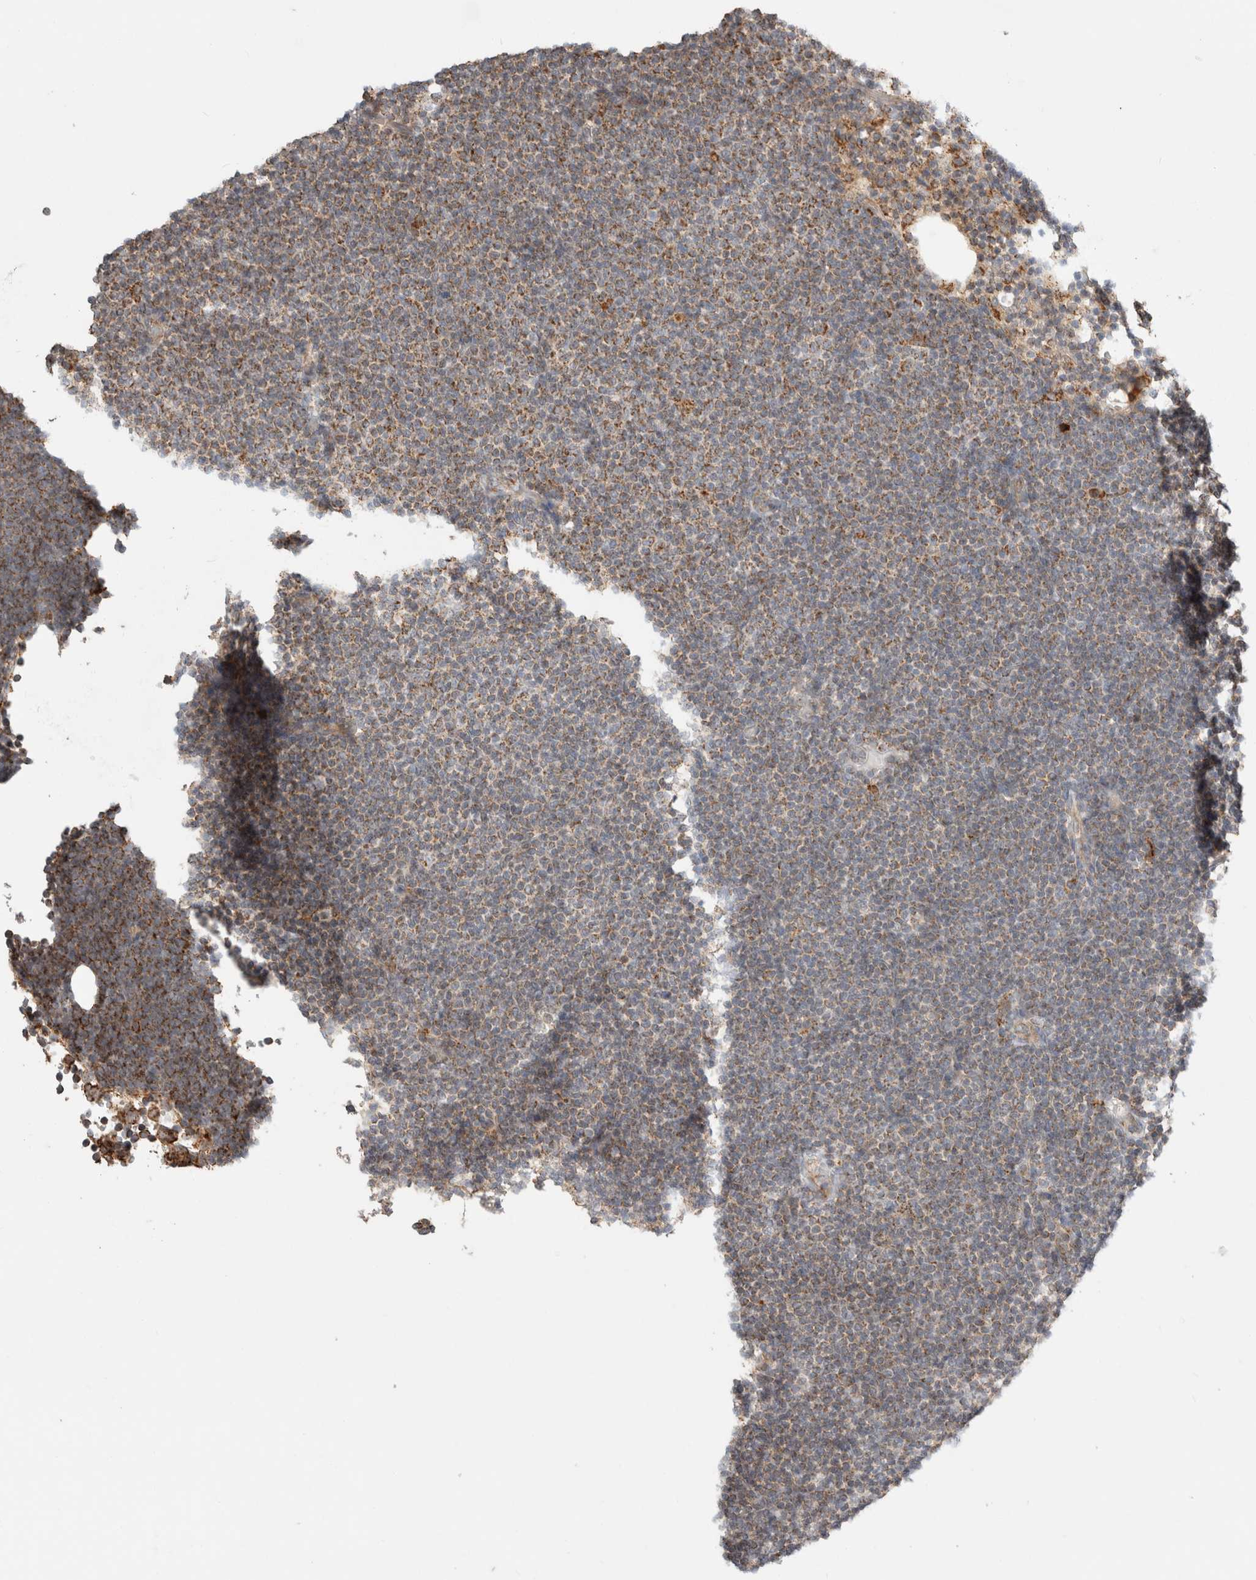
{"staining": {"intensity": "weak", "quantity": ">75%", "location": "cytoplasmic/membranous"}, "tissue": "lymphoma", "cell_type": "Tumor cells", "image_type": "cancer", "snomed": [{"axis": "morphology", "description": "Malignant lymphoma, non-Hodgkin's type, Low grade"}, {"axis": "topography", "description": "Lymph node"}], "caption": "Immunohistochemical staining of human malignant lymphoma, non-Hodgkin's type (low-grade) demonstrates weak cytoplasmic/membranous protein expression in about >75% of tumor cells.", "gene": "HROB", "patient": {"sex": "female", "age": 53}}